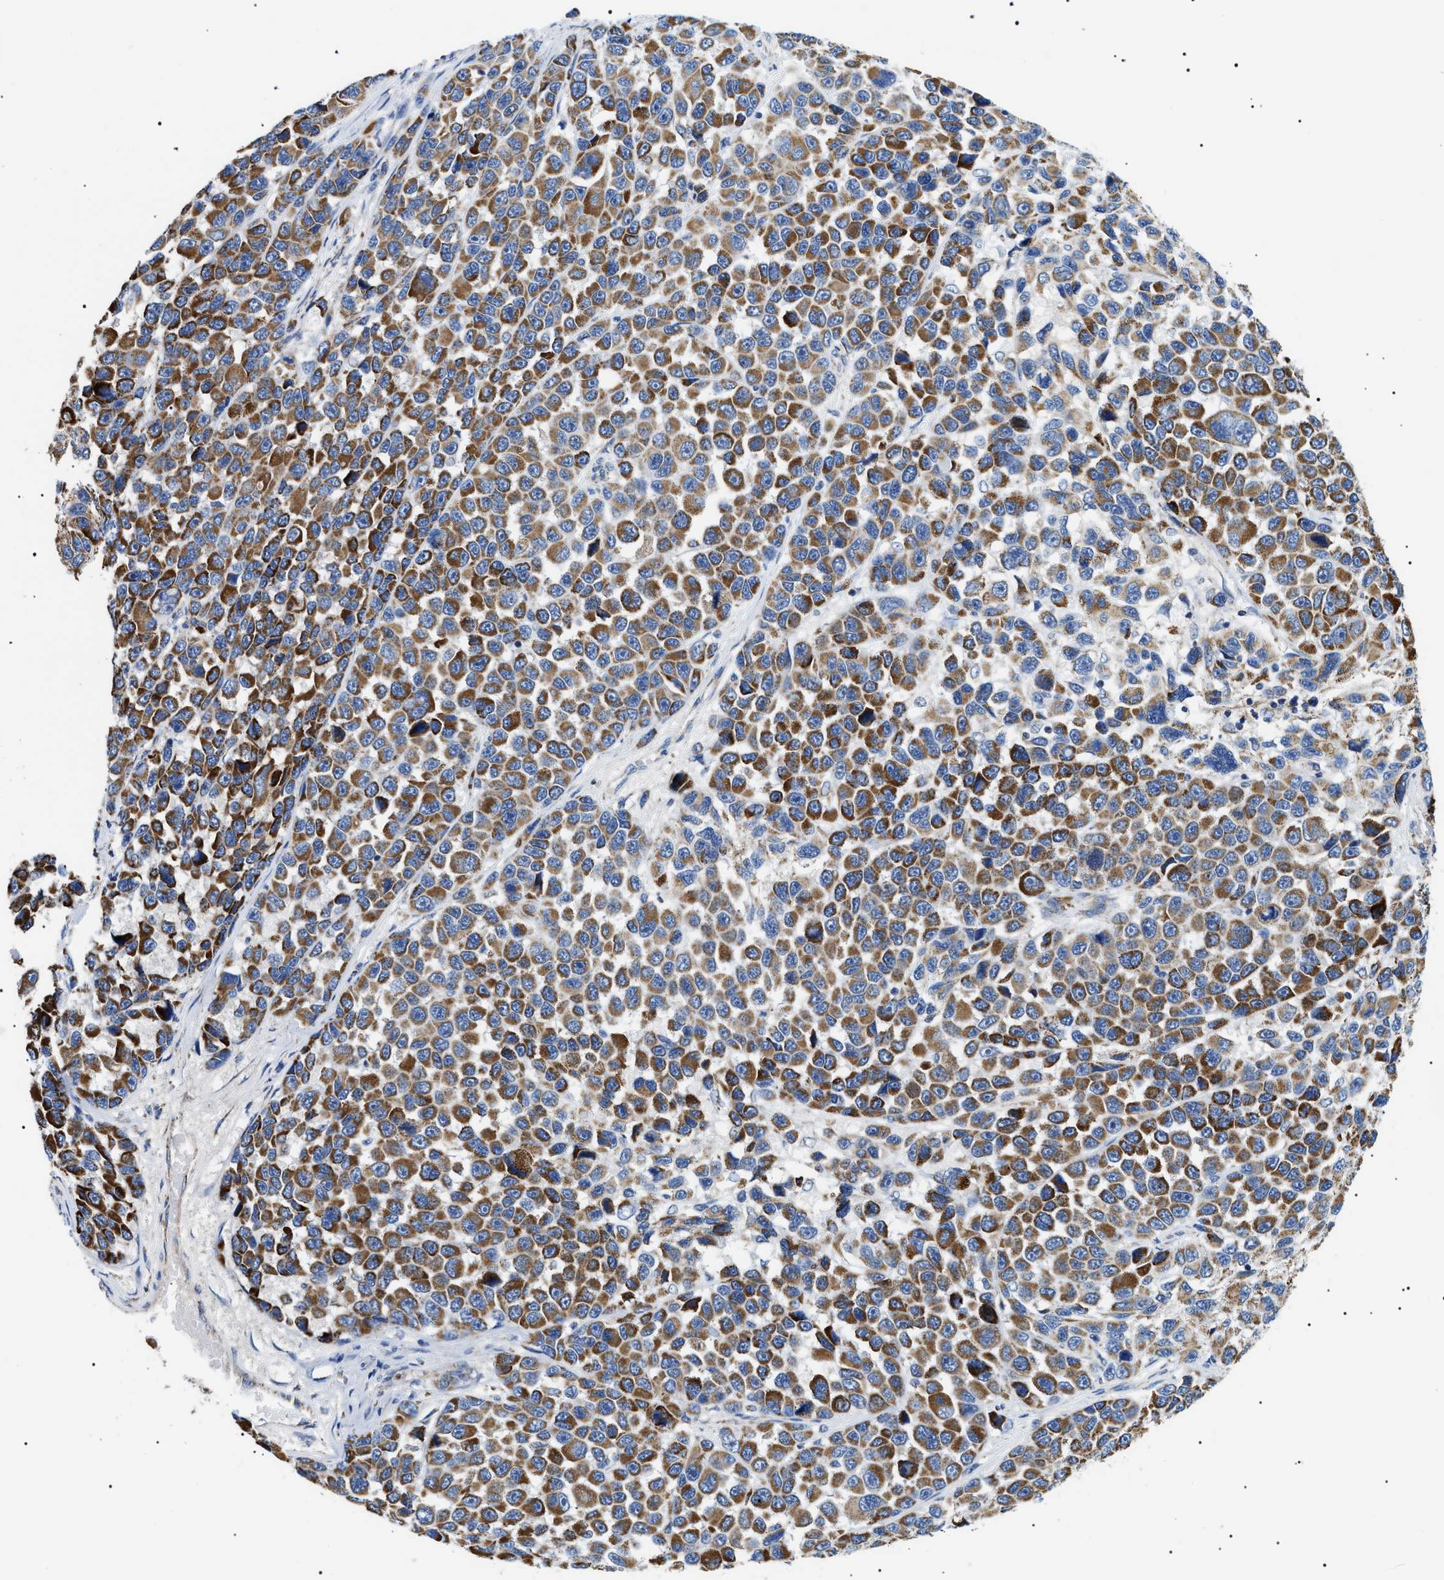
{"staining": {"intensity": "strong", "quantity": ">75%", "location": "cytoplasmic/membranous"}, "tissue": "melanoma", "cell_type": "Tumor cells", "image_type": "cancer", "snomed": [{"axis": "morphology", "description": "Malignant melanoma, NOS"}, {"axis": "topography", "description": "Skin"}], "caption": "Malignant melanoma stained for a protein (brown) demonstrates strong cytoplasmic/membranous positive staining in approximately >75% of tumor cells.", "gene": "OXSM", "patient": {"sex": "male", "age": 53}}